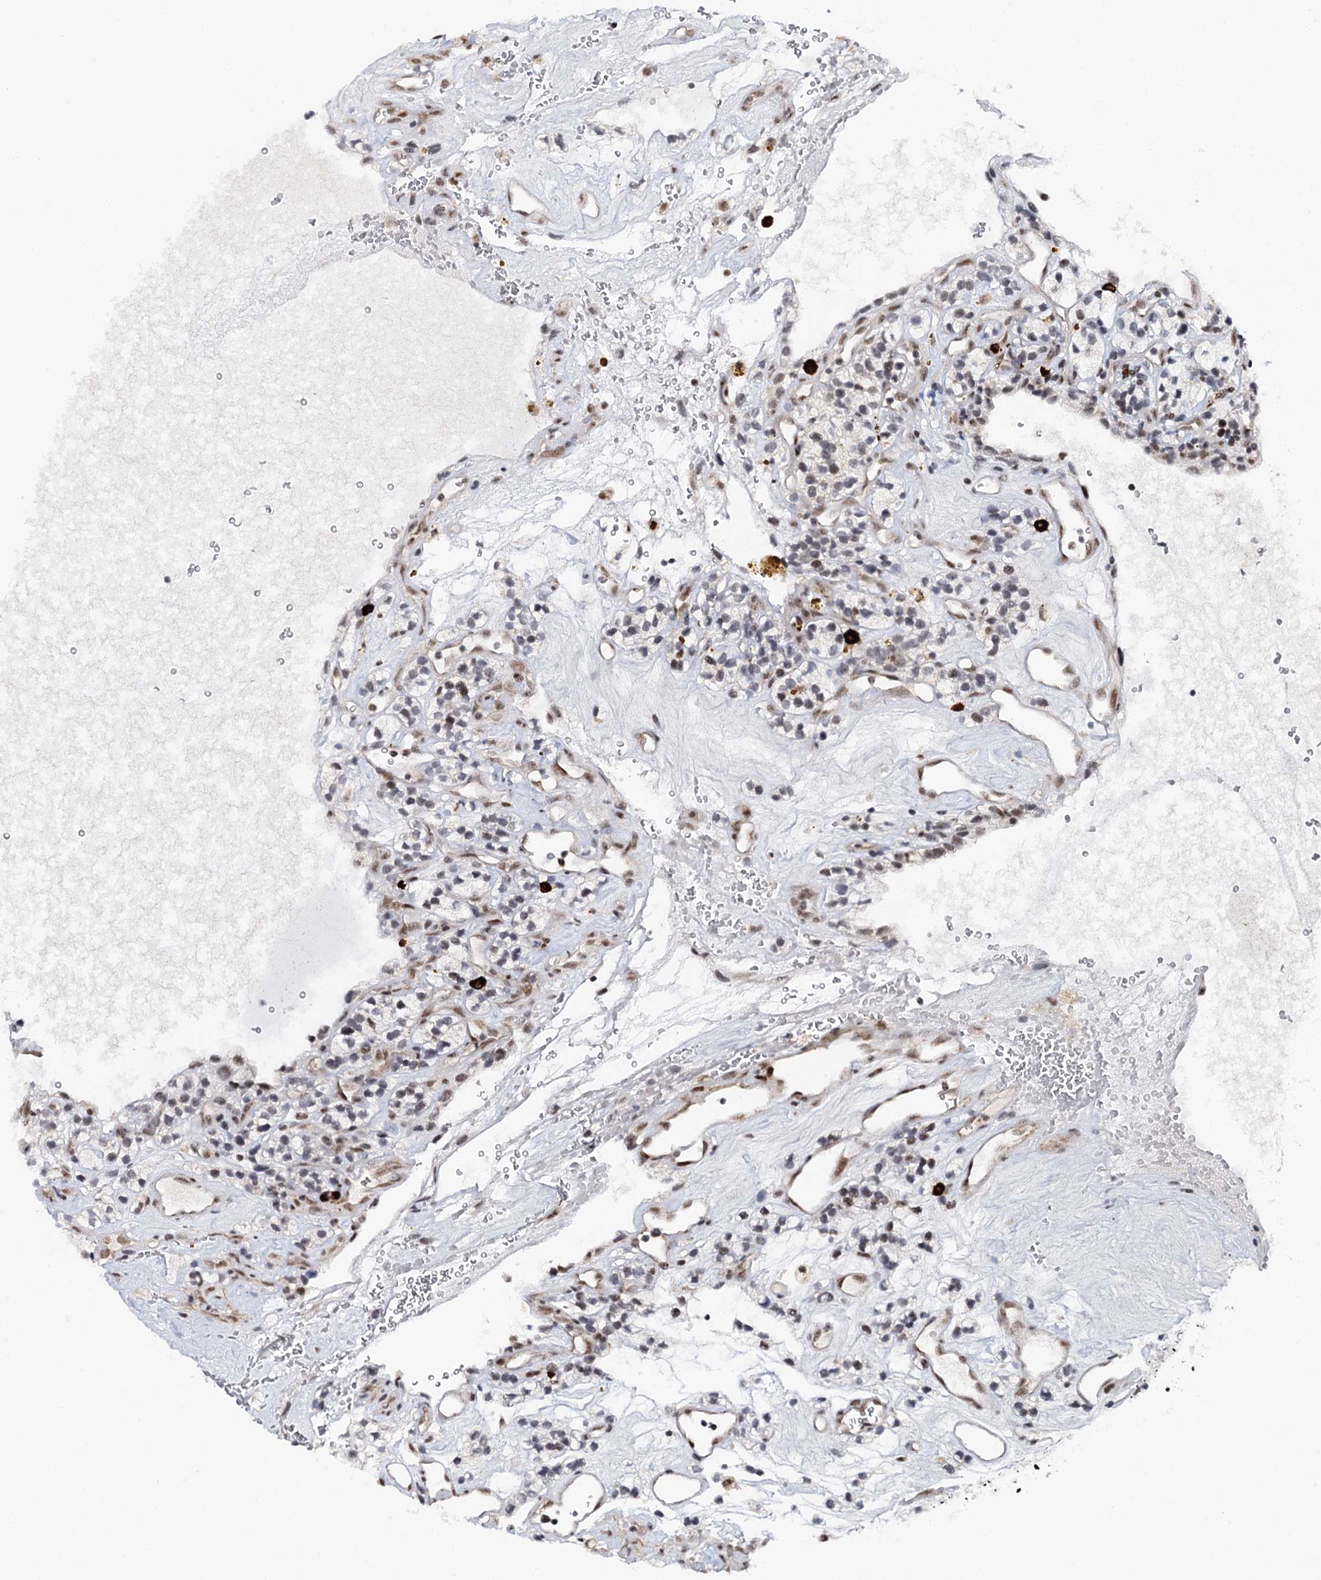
{"staining": {"intensity": "weak", "quantity": "<25%", "location": "cytoplasmic/membranous,nuclear"}, "tissue": "renal cancer", "cell_type": "Tumor cells", "image_type": "cancer", "snomed": [{"axis": "morphology", "description": "Adenocarcinoma, NOS"}, {"axis": "topography", "description": "Kidney"}], "caption": "DAB (3,3'-diaminobenzidine) immunohistochemical staining of human renal cancer shows no significant positivity in tumor cells.", "gene": "BUD13", "patient": {"sex": "female", "age": 57}}